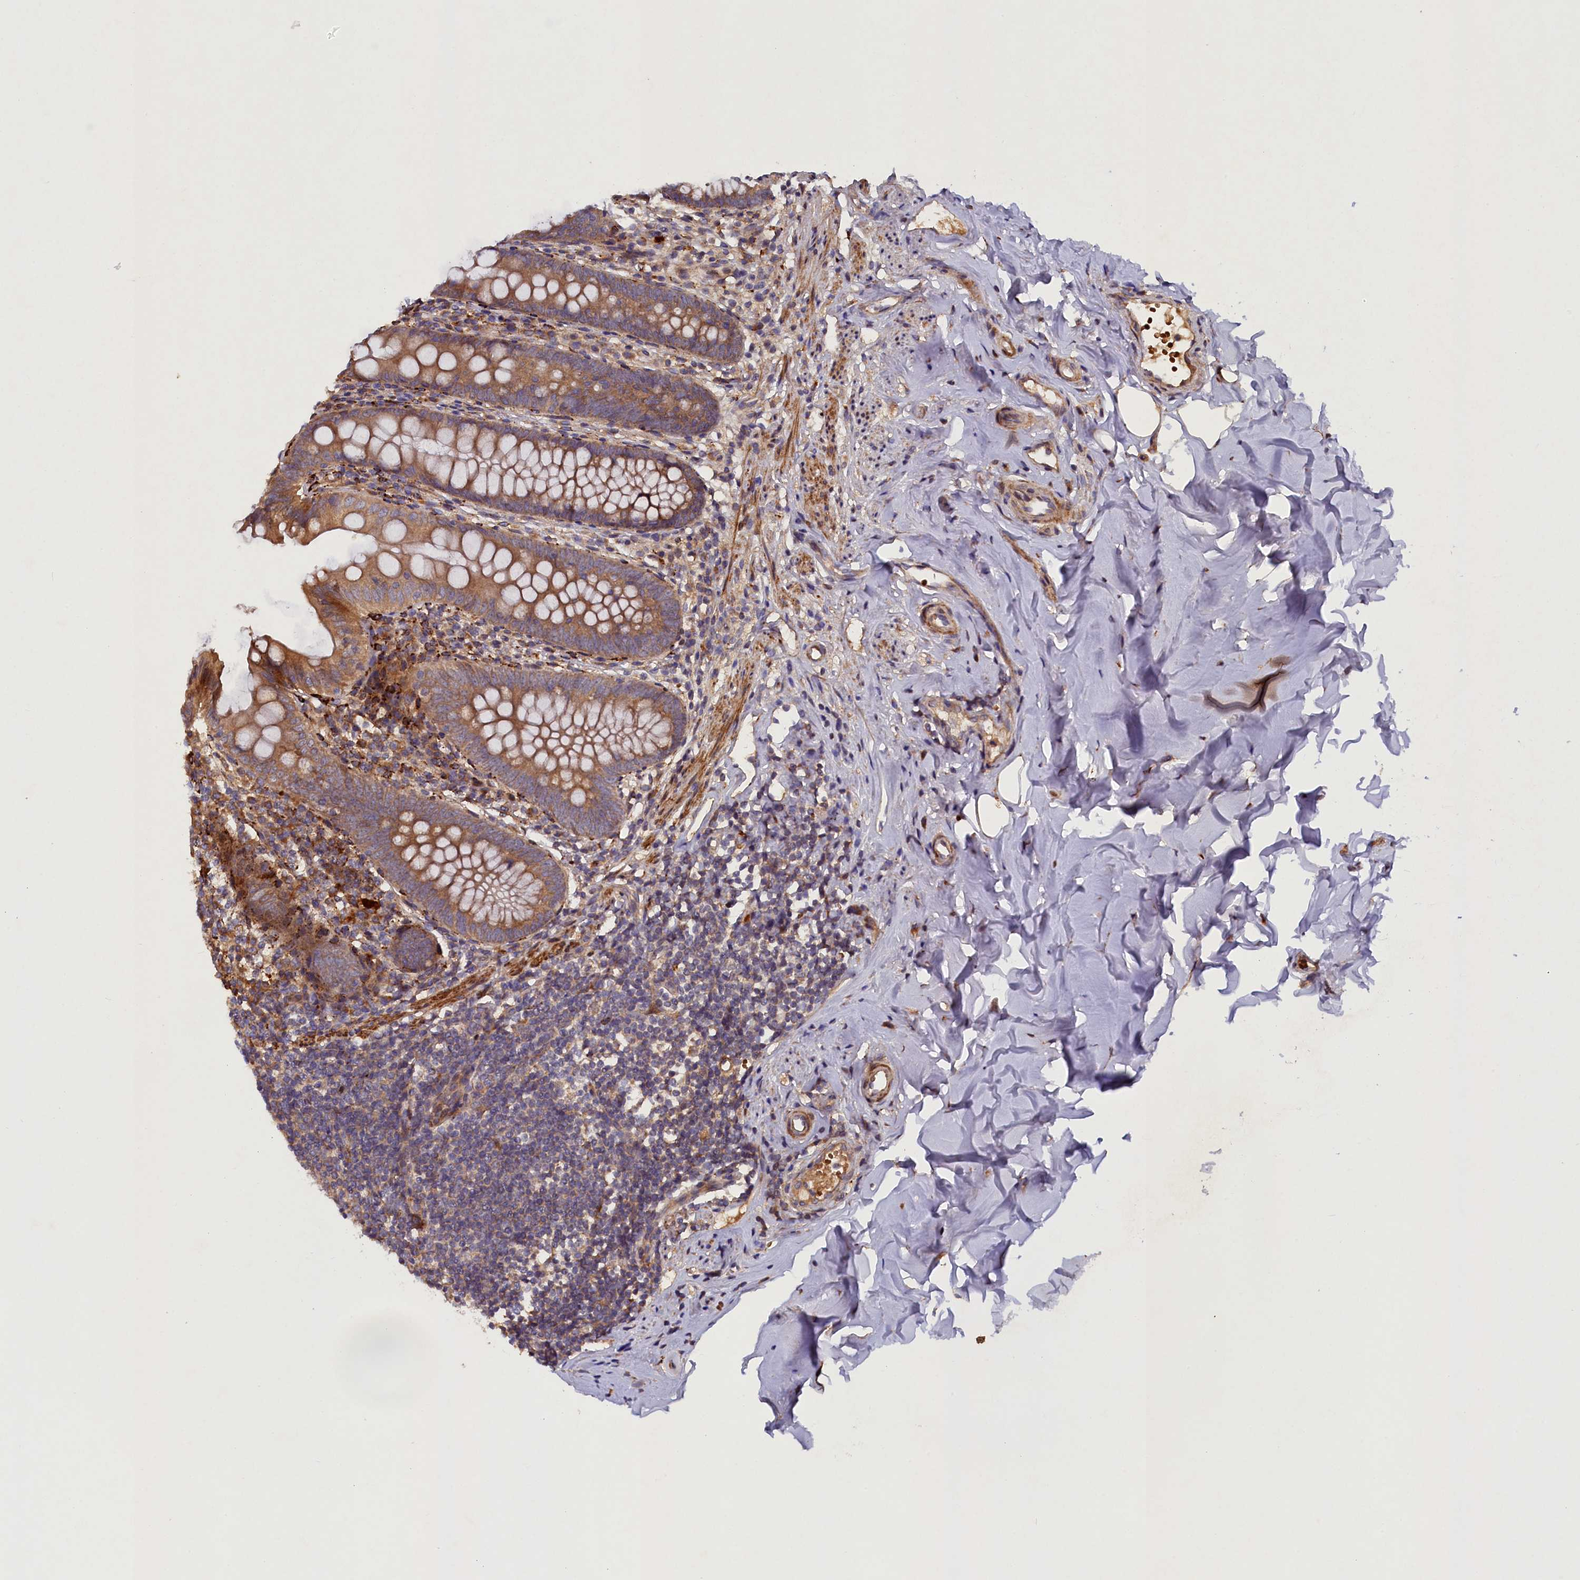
{"staining": {"intensity": "moderate", "quantity": ">75%", "location": "cytoplasmic/membranous"}, "tissue": "appendix", "cell_type": "Glandular cells", "image_type": "normal", "snomed": [{"axis": "morphology", "description": "Normal tissue, NOS"}, {"axis": "topography", "description": "Appendix"}], "caption": "Immunohistochemical staining of normal human appendix displays >75% levels of moderate cytoplasmic/membranous protein staining in about >75% of glandular cells.", "gene": "ARRDC4", "patient": {"sex": "female", "age": 51}}